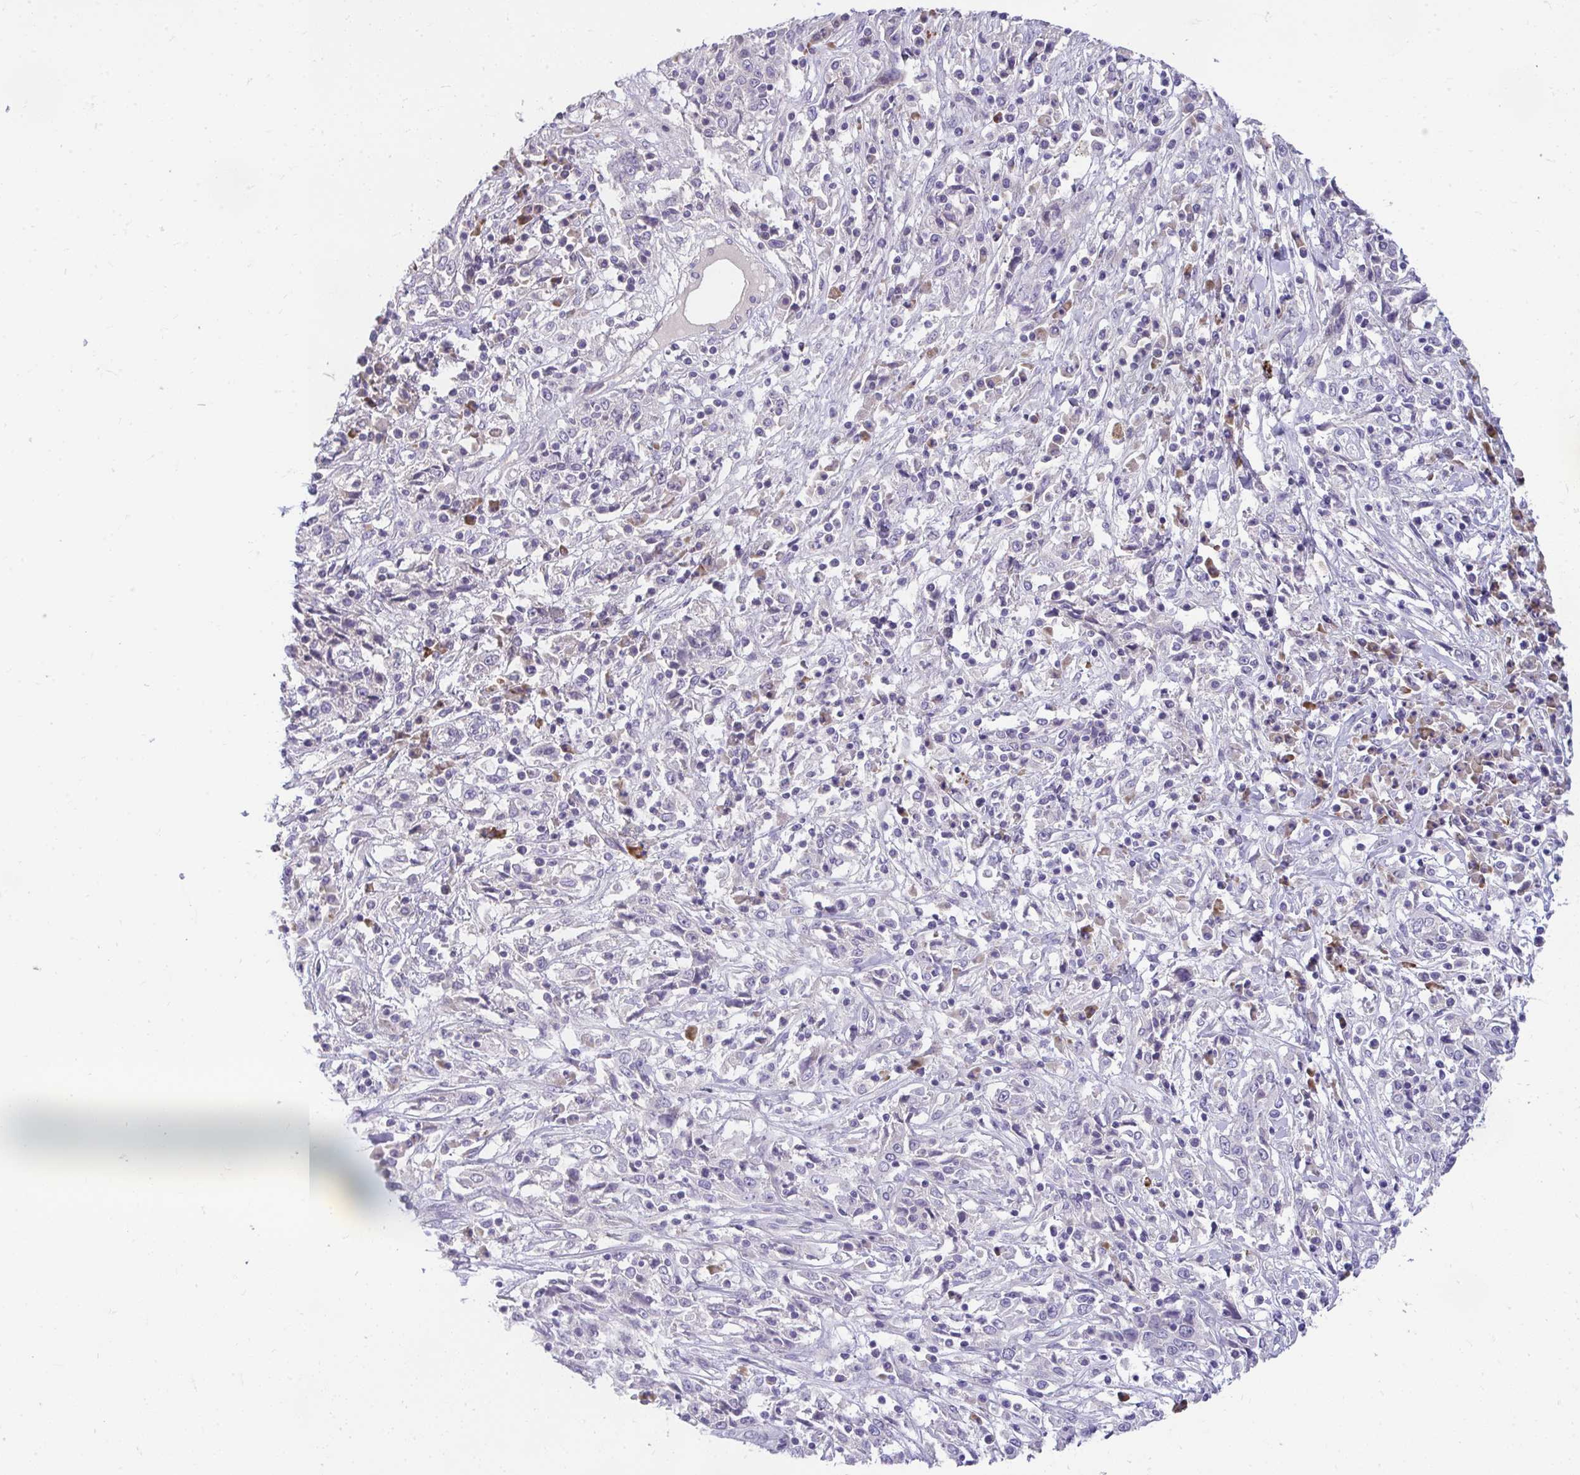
{"staining": {"intensity": "negative", "quantity": "none", "location": "none"}, "tissue": "cervical cancer", "cell_type": "Tumor cells", "image_type": "cancer", "snomed": [{"axis": "morphology", "description": "Adenocarcinoma, NOS"}, {"axis": "topography", "description": "Cervix"}], "caption": "An IHC image of cervical cancer is shown. There is no staining in tumor cells of cervical cancer.", "gene": "PIGZ", "patient": {"sex": "female", "age": 40}}